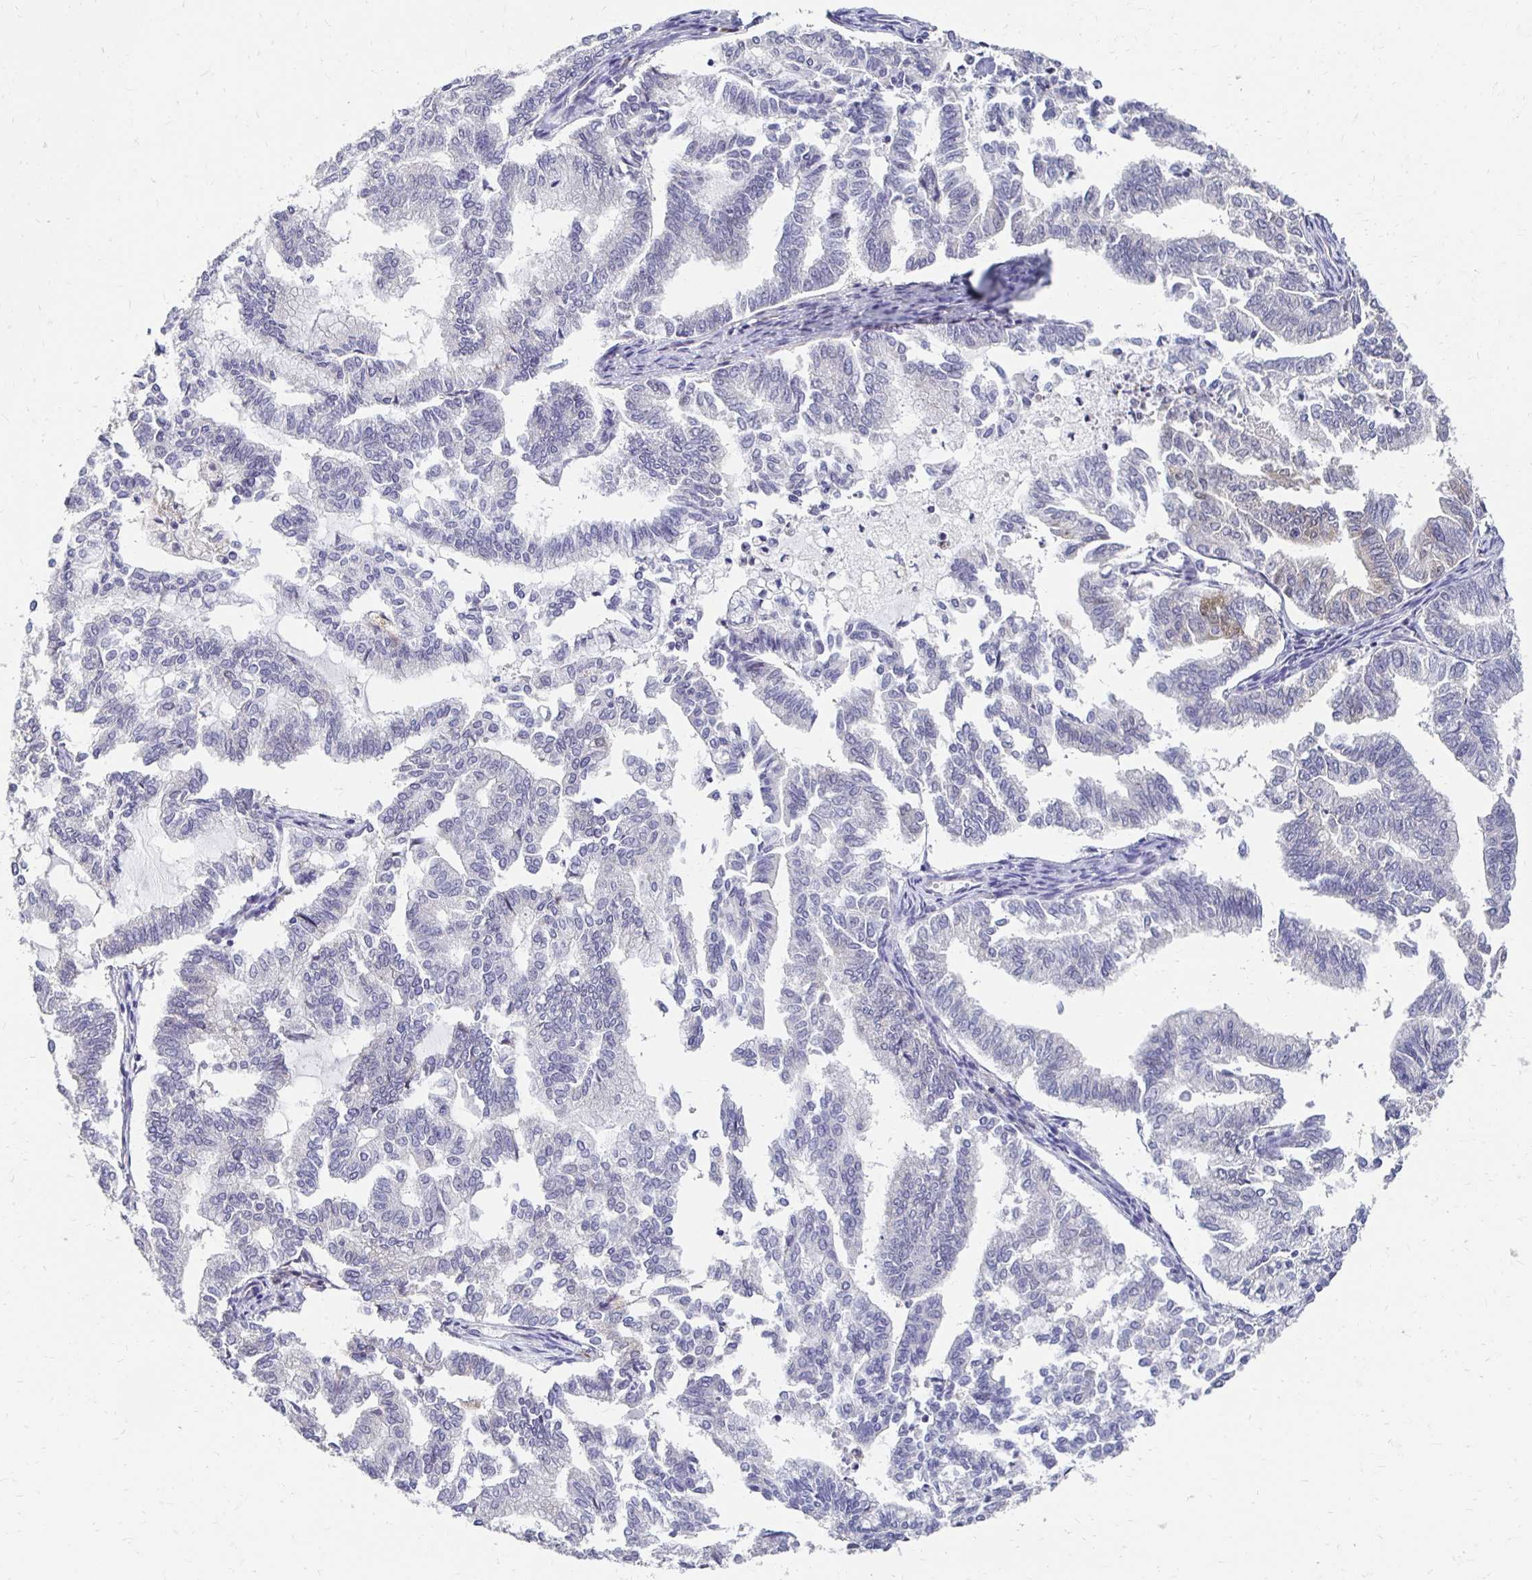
{"staining": {"intensity": "negative", "quantity": "none", "location": "none"}, "tissue": "endometrial cancer", "cell_type": "Tumor cells", "image_type": "cancer", "snomed": [{"axis": "morphology", "description": "Adenocarcinoma, NOS"}, {"axis": "topography", "description": "Endometrium"}], "caption": "Tumor cells show no significant protein expression in adenocarcinoma (endometrial).", "gene": "PADI2", "patient": {"sex": "female", "age": 79}}